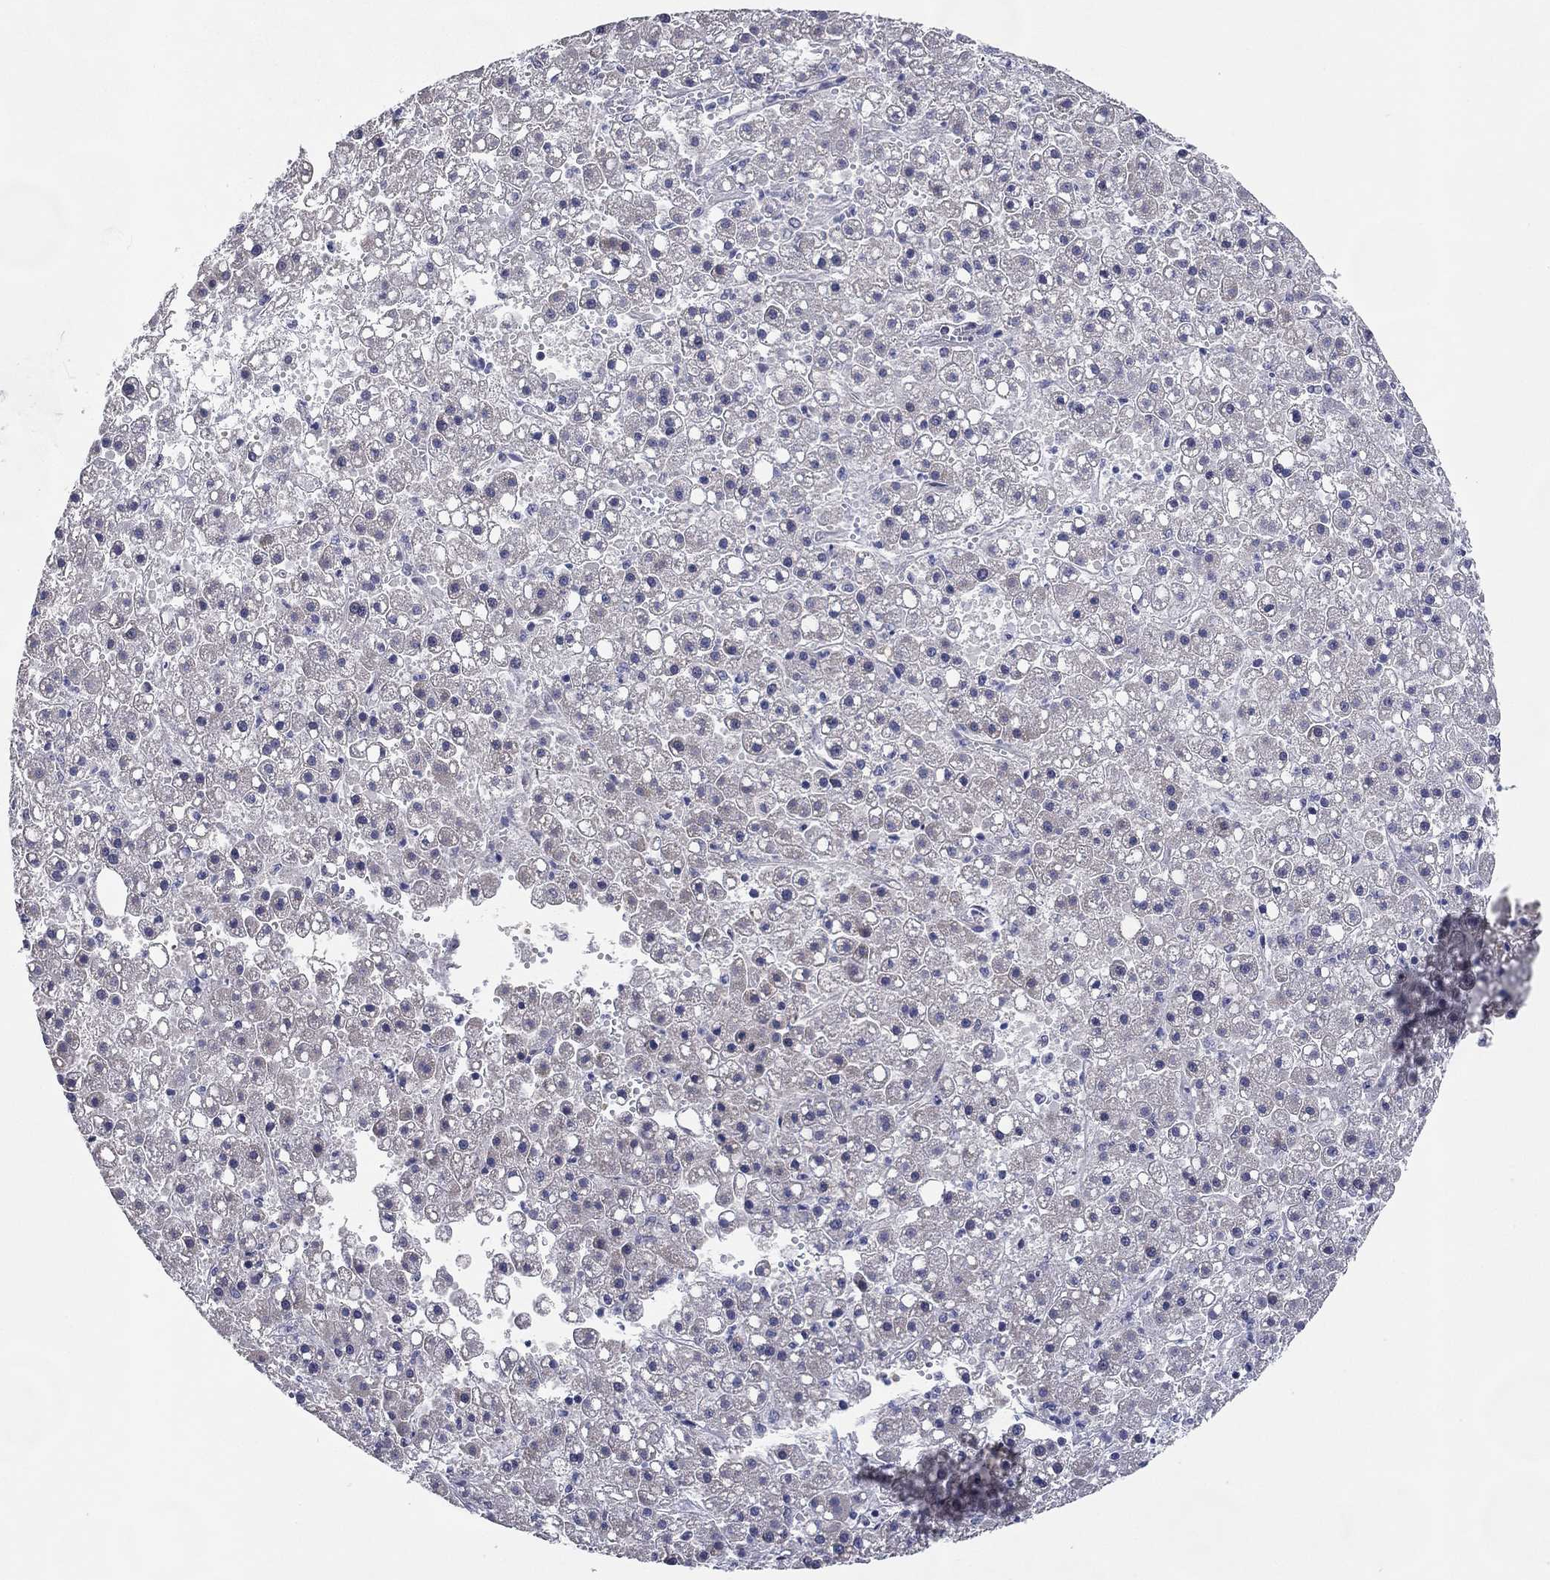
{"staining": {"intensity": "negative", "quantity": "none", "location": "none"}, "tissue": "liver cancer", "cell_type": "Tumor cells", "image_type": "cancer", "snomed": [{"axis": "morphology", "description": "Carcinoma, Hepatocellular, NOS"}, {"axis": "topography", "description": "Liver"}], "caption": "This is a micrograph of IHC staining of liver cancer (hepatocellular carcinoma), which shows no expression in tumor cells.", "gene": "KAT14", "patient": {"sex": "male", "age": 67}}